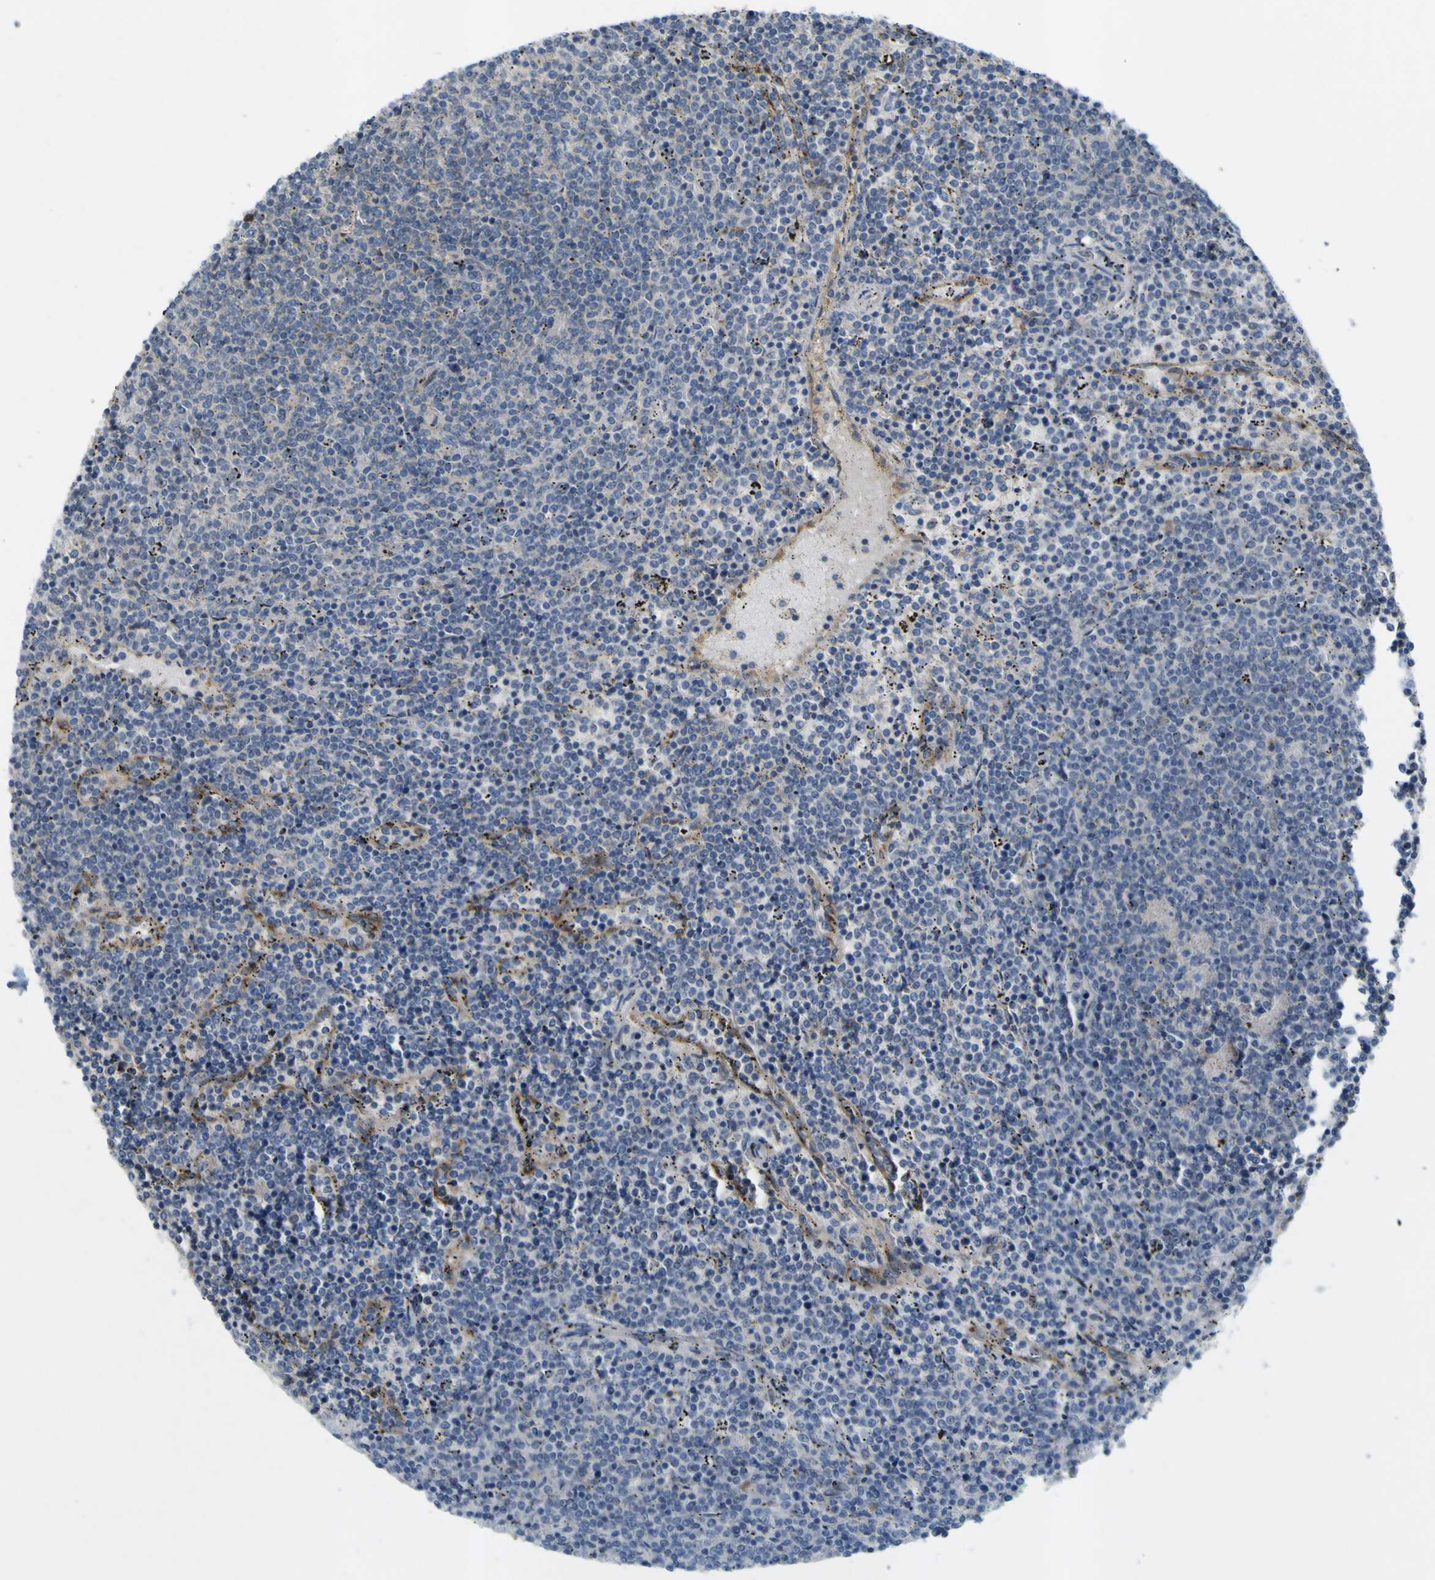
{"staining": {"intensity": "negative", "quantity": "none", "location": "none"}, "tissue": "lymphoma", "cell_type": "Tumor cells", "image_type": "cancer", "snomed": [{"axis": "morphology", "description": "Malignant lymphoma, non-Hodgkin's type, Low grade"}, {"axis": "topography", "description": "Spleen"}], "caption": "This photomicrograph is of lymphoma stained with IHC to label a protein in brown with the nuclei are counter-stained blue. There is no staining in tumor cells.", "gene": "IGF2R", "patient": {"sex": "female", "age": 50}}